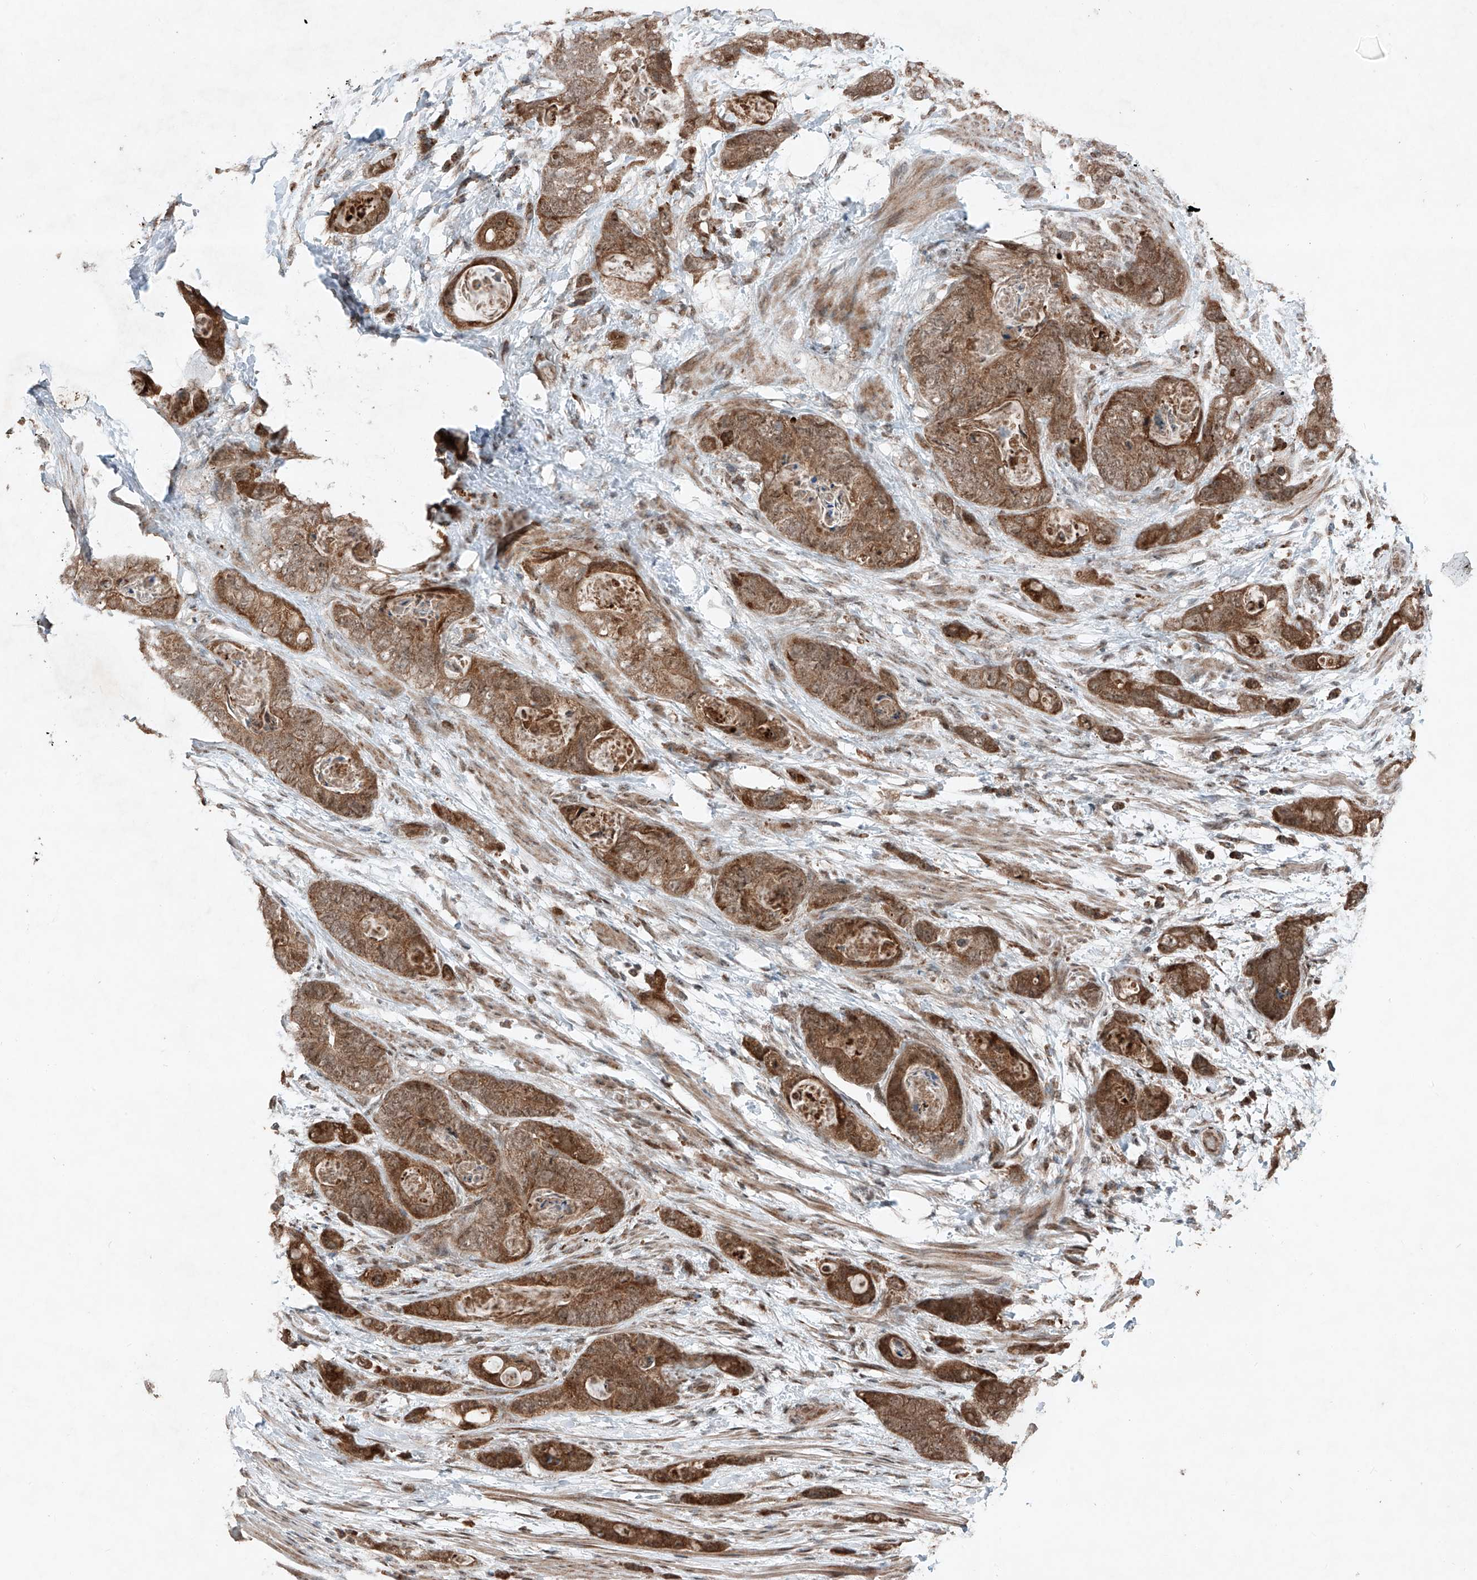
{"staining": {"intensity": "moderate", "quantity": ">75%", "location": "cytoplasmic/membranous"}, "tissue": "stomach cancer", "cell_type": "Tumor cells", "image_type": "cancer", "snomed": [{"axis": "morphology", "description": "Adenocarcinoma, NOS"}, {"axis": "topography", "description": "Stomach"}], "caption": "Stomach cancer stained for a protein (brown) exhibits moderate cytoplasmic/membranous positive staining in approximately >75% of tumor cells.", "gene": "ZNF620", "patient": {"sex": "female", "age": 89}}